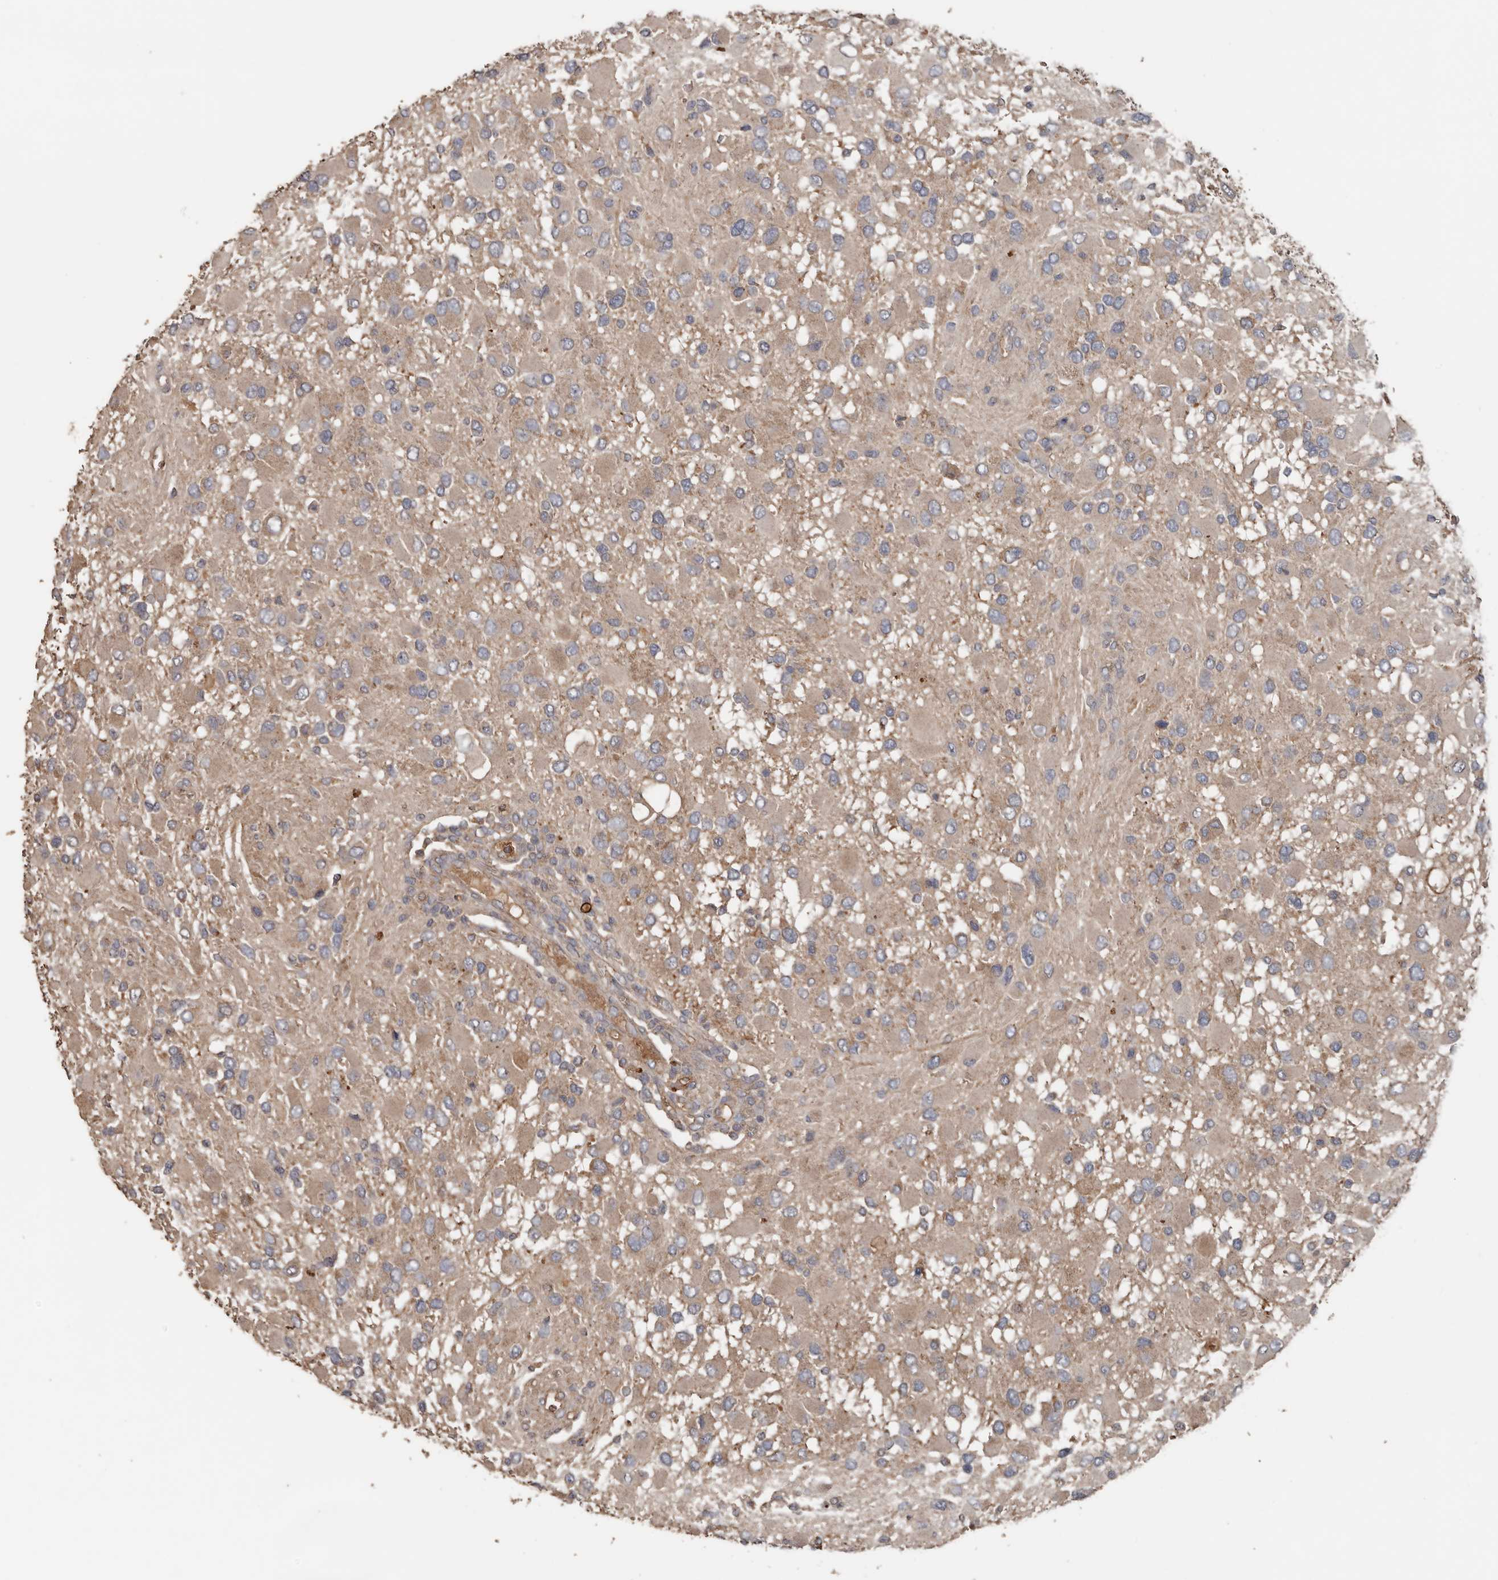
{"staining": {"intensity": "weak", "quantity": ">75%", "location": "cytoplasmic/membranous"}, "tissue": "glioma", "cell_type": "Tumor cells", "image_type": "cancer", "snomed": [{"axis": "morphology", "description": "Glioma, malignant, High grade"}, {"axis": "topography", "description": "Brain"}], "caption": "This is a micrograph of immunohistochemistry (IHC) staining of glioma, which shows weak positivity in the cytoplasmic/membranous of tumor cells.", "gene": "HYAL4", "patient": {"sex": "male", "age": 53}}